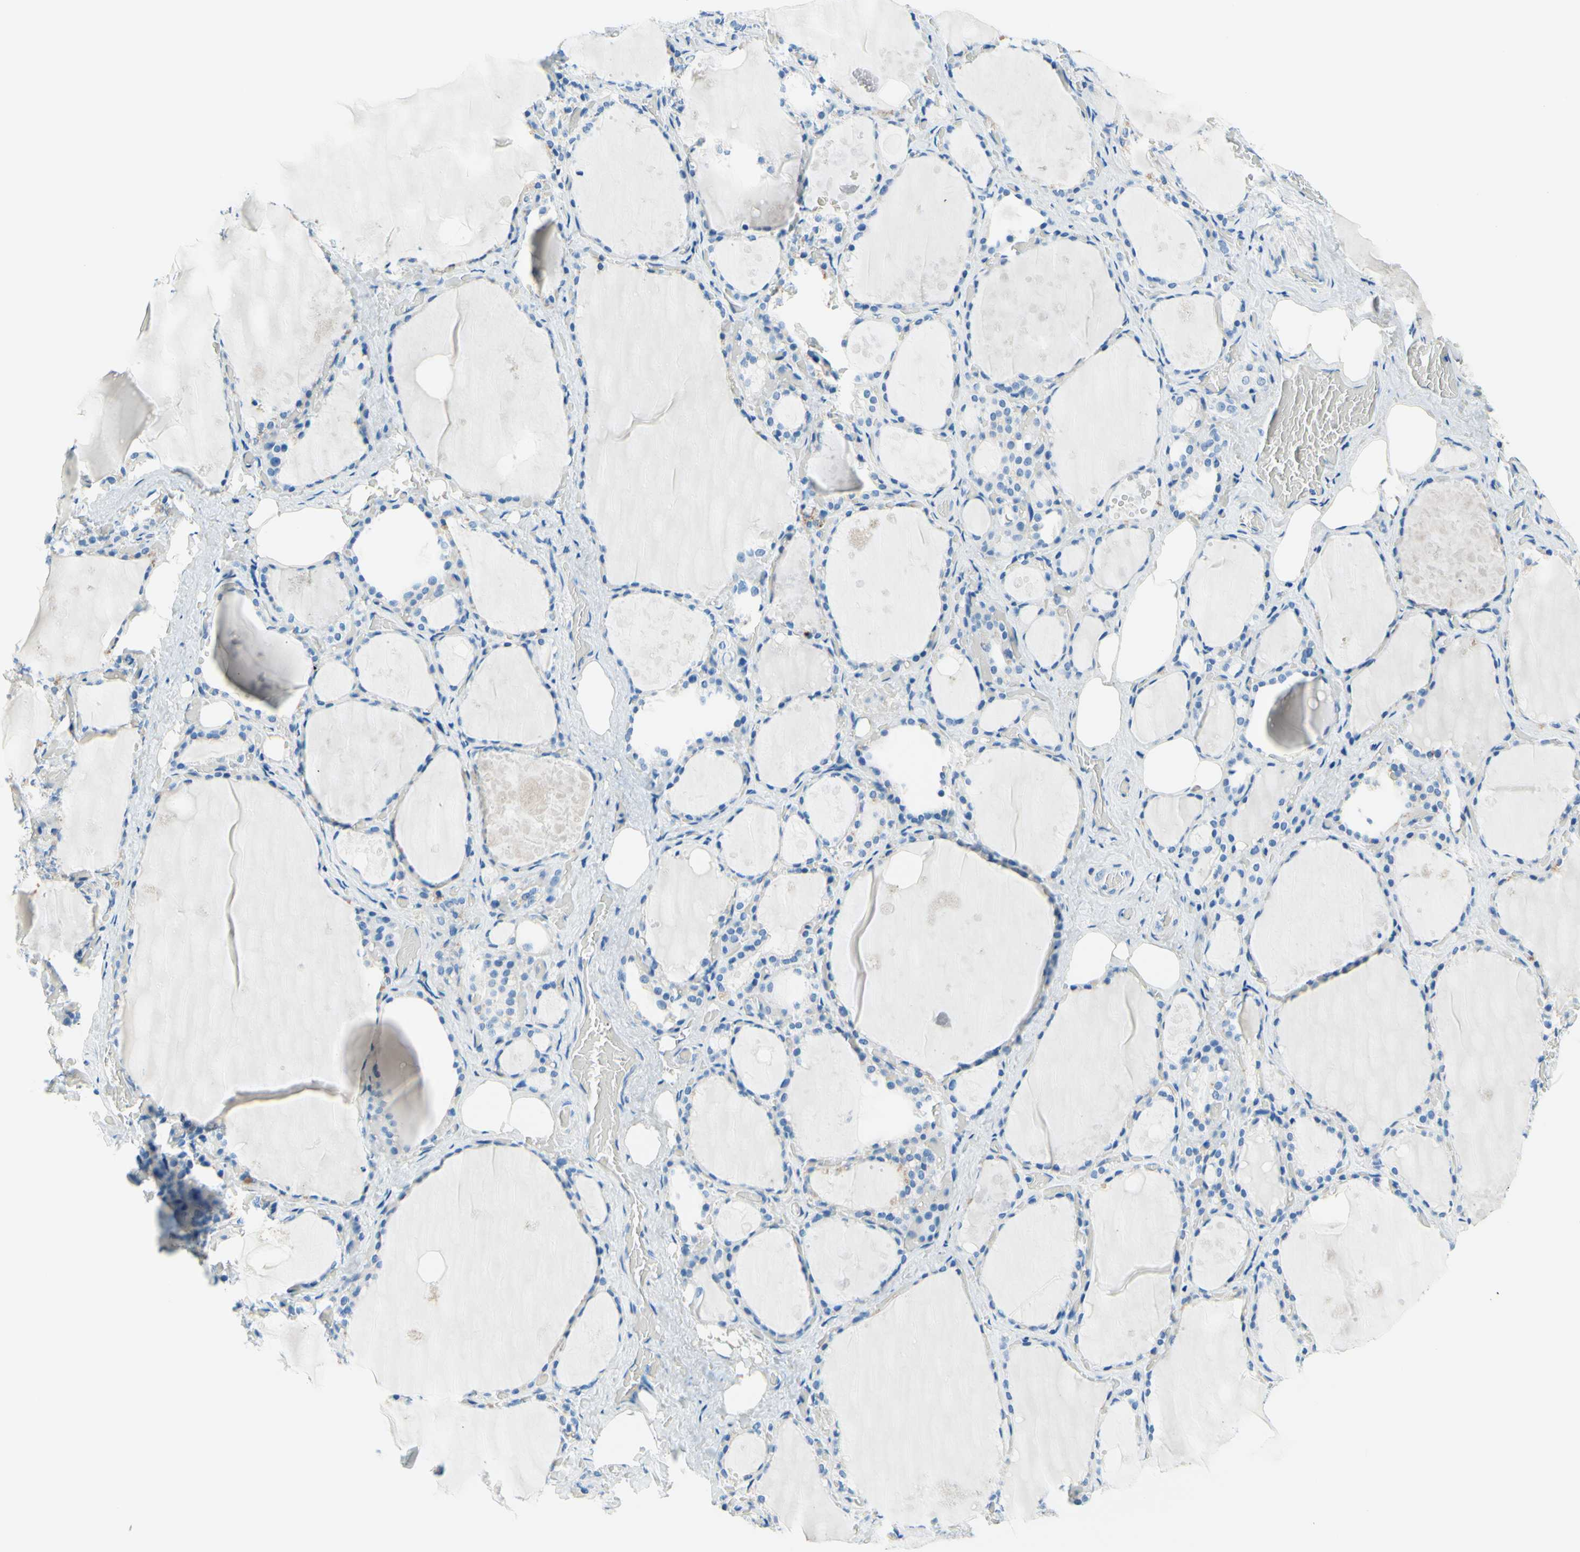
{"staining": {"intensity": "negative", "quantity": "none", "location": "none"}, "tissue": "thyroid gland", "cell_type": "Glandular cells", "image_type": "normal", "snomed": [{"axis": "morphology", "description": "Normal tissue, NOS"}, {"axis": "topography", "description": "Thyroid gland"}], "caption": "Immunohistochemical staining of benign human thyroid gland exhibits no significant expression in glandular cells. The staining was performed using DAB to visualize the protein expression in brown, while the nuclei were stained in blue with hematoxylin (Magnification: 20x).", "gene": "PASD1", "patient": {"sex": "male", "age": 61}}